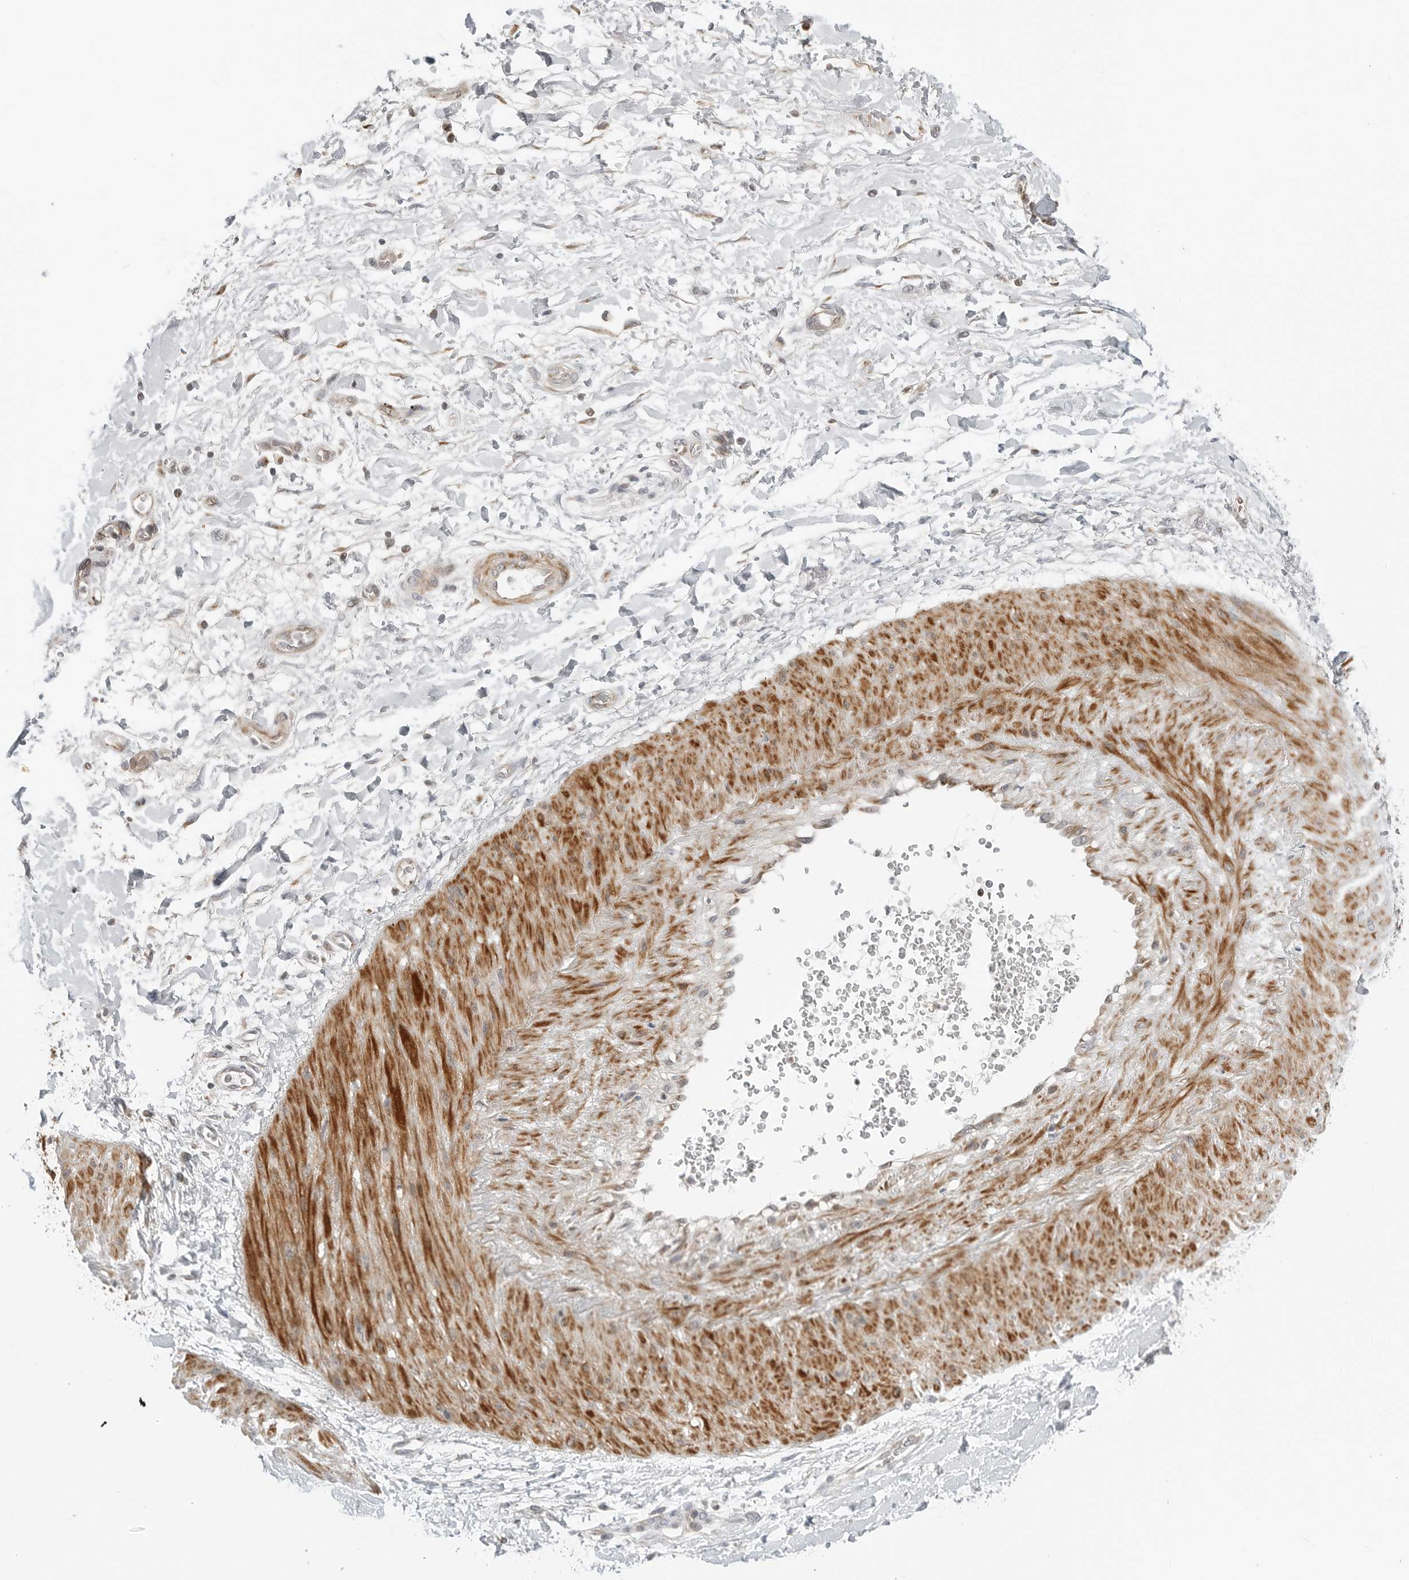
{"staining": {"intensity": "weak", "quantity": ">75%", "location": "cytoplasmic/membranous"}, "tissue": "adipose tissue", "cell_type": "Adipocytes", "image_type": "normal", "snomed": [{"axis": "morphology", "description": "Normal tissue, NOS"}, {"axis": "morphology", "description": "Adenocarcinoma, NOS"}, {"axis": "topography", "description": "Pancreas"}, {"axis": "topography", "description": "Peripheral nerve tissue"}], "caption": "Adipocytes exhibit low levels of weak cytoplasmic/membranous expression in approximately >75% of cells in normal human adipose tissue.", "gene": "PEX2", "patient": {"sex": "male", "age": 59}}